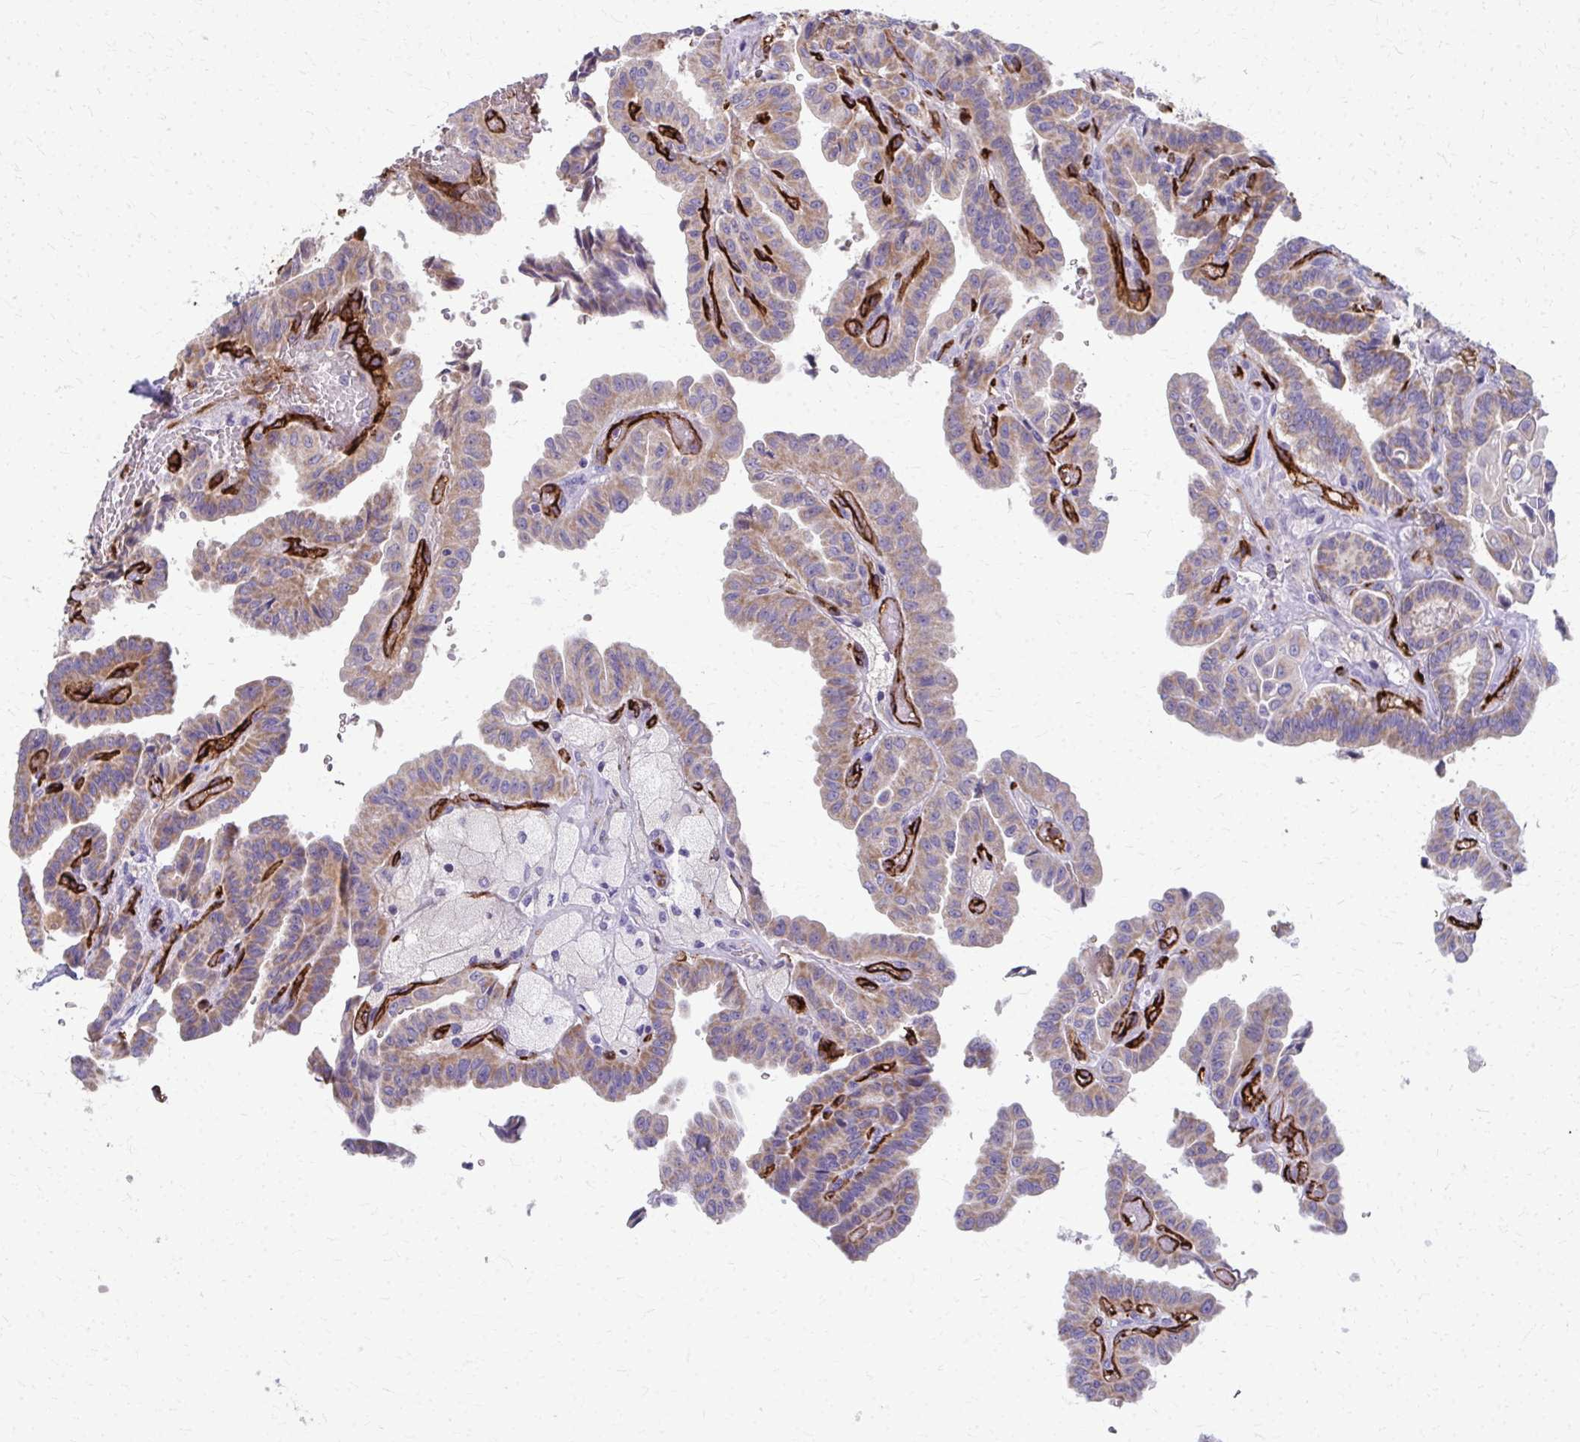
{"staining": {"intensity": "weak", "quantity": ">75%", "location": "cytoplasmic/membranous"}, "tissue": "thyroid cancer", "cell_type": "Tumor cells", "image_type": "cancer", "snomed": [{"axis": "morphology", "description": "Papillary adenocarcinoma, NOS"}, {"axis": "topography", "description": "Thyroid gland"}], "caption": "High-power microscopy captured an IHC micrograph of thyroid papillary adenocarcinoma, revealing weak cytoplasmic/membranous expression in about >75% of tumor cells.", "gene": "ADIPOQ", "patient": {"sex": "male", "age": 87}}